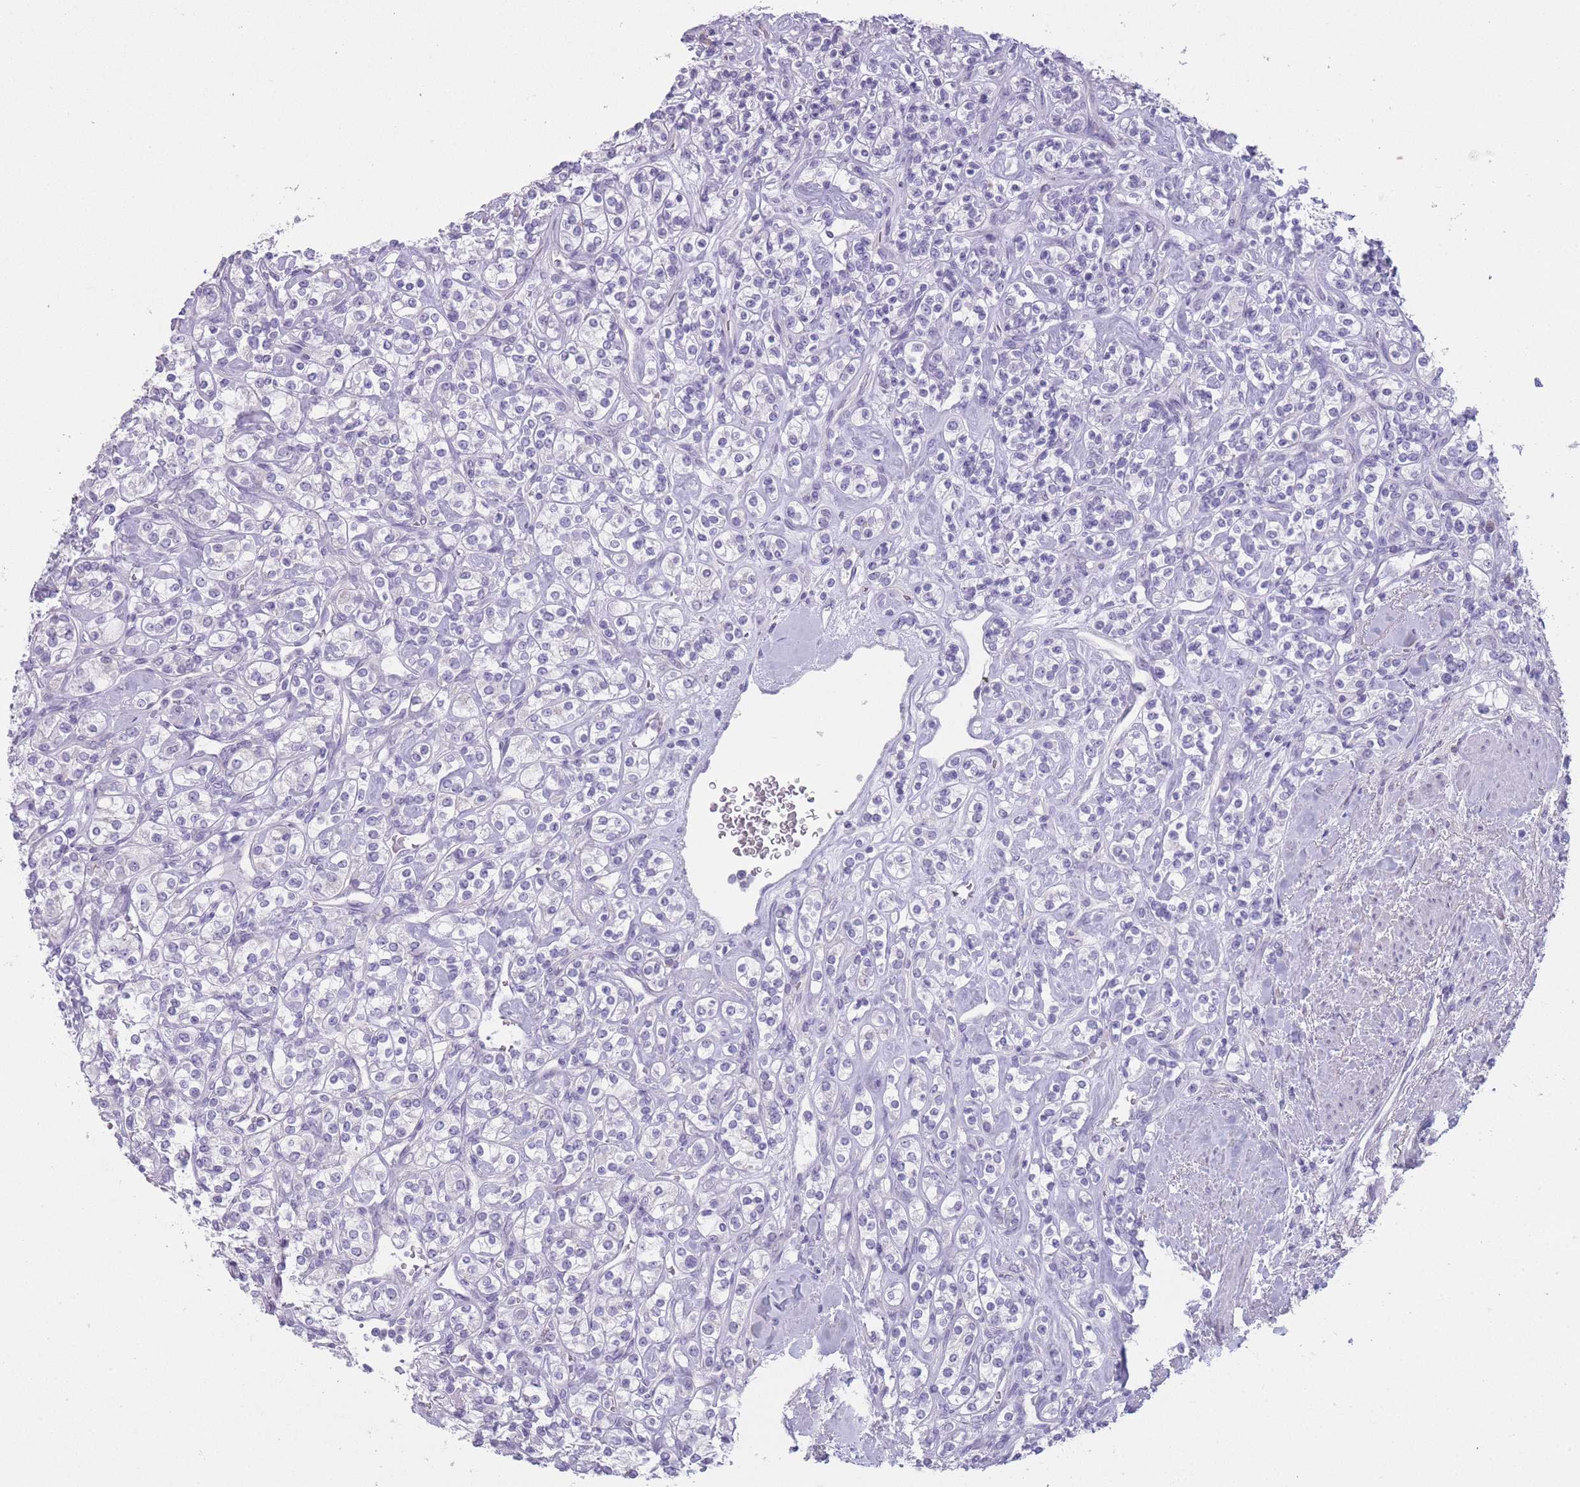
{"staining": {"intensity": "negative", "quantity": "none", "location": "none"}, "tissue": "renal cancer", "cell_type": "Tumor cells", "image_type": "cancer", "snomed": [{"axis": "morphology", "description": "Adenocarcinoma, NOS"}, {"axis": "topography", "description": "Kidney"}], "caption": "High power microscopy image of an IHC photomicrograph of renal cancer, revealing no significant staining in tumor cells. (DAB immunohistochemistry visualized using brightfield microscopy, high magnification).", "gene": "DCANP1", "patient": {"sex": "male", "age": 77}}